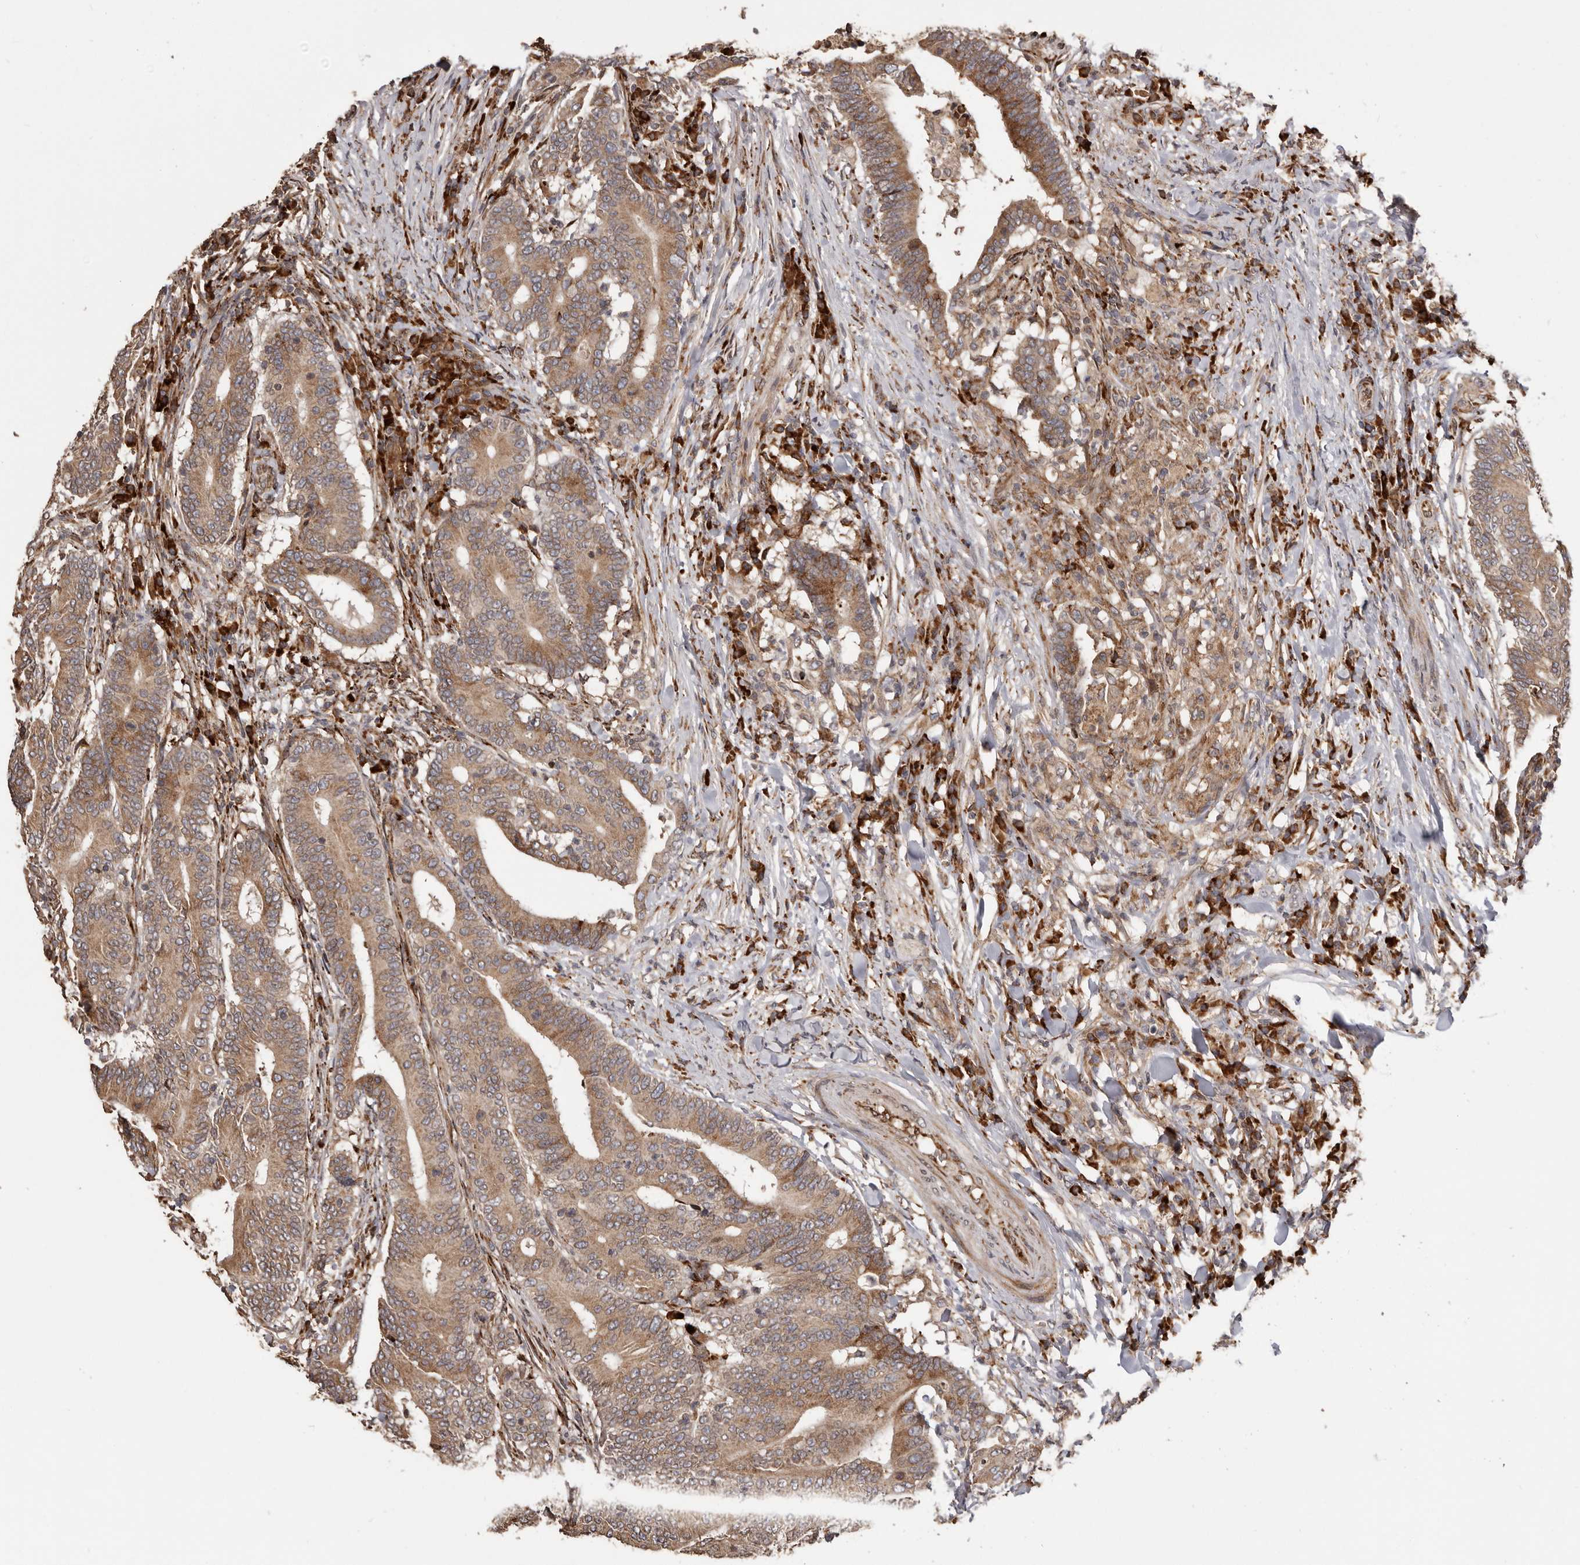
{"staining": {"intensity": "moderate", "quantity": ">75%", "location": "cytoplasmic/membranous"}, "tissue": "colorectal cancer", "cell_type": "Tumor cells", "image_type": "cancer", "snomed": [{"axis": "morphology", "description": "Adenocarcinoma, NOS"}, {"axis": "topography", "description": "Colon"}], "caption": "Immunohistochemistry micrograph of colorectal cancer (adenocarcinoma) stained for a protein (brown), which displays medium levels of moderate cytoplasmic/membranous staining in about >75% of tumor cells.", "gene": "NUP43", "patient": {"sex": "female", "age": 66}}